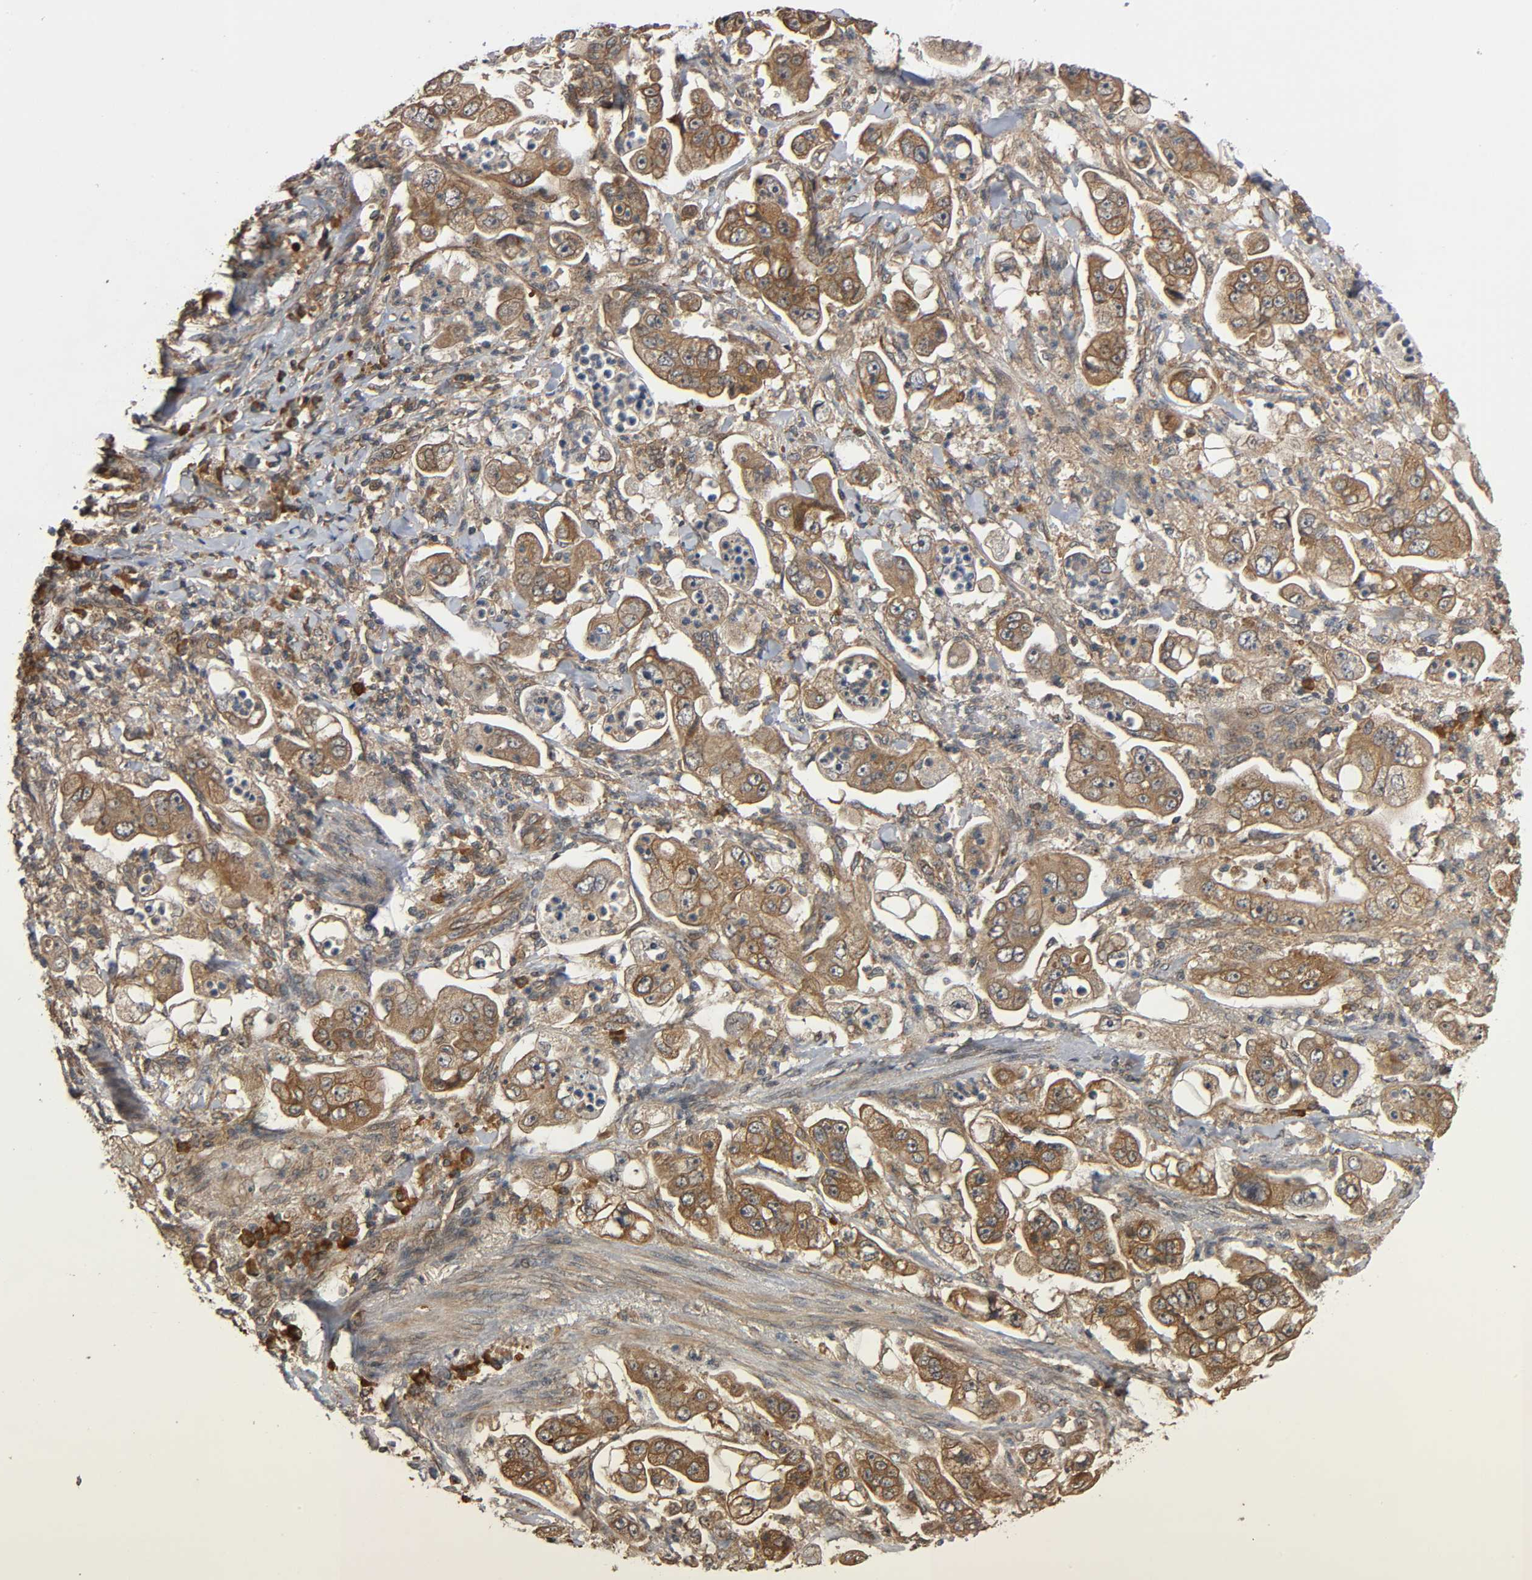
{"staining": {"intensity": "moderate", "quantity": ">75%", "location": "cytoplasmic/membranous"}, "tissue": "stomach cancer", "cell_type": "Tumor cells", "image_type": "cancer", "snomed": [{"axis": "morphology", "description": "Adenocarcinoma, NOS"}, {"axis": "topography", "description": "Stomach"}], "caption": "An immunohistochemistry histopathology image of neoplastic tissue is shown. Protein staining in brown shows moderate cytoplasmic/membranous positivity in adenocarcinoma (stomach) within tumor cells.", "gene": "MAP3K8", "patient": {"sex": "male", "age": 62}}